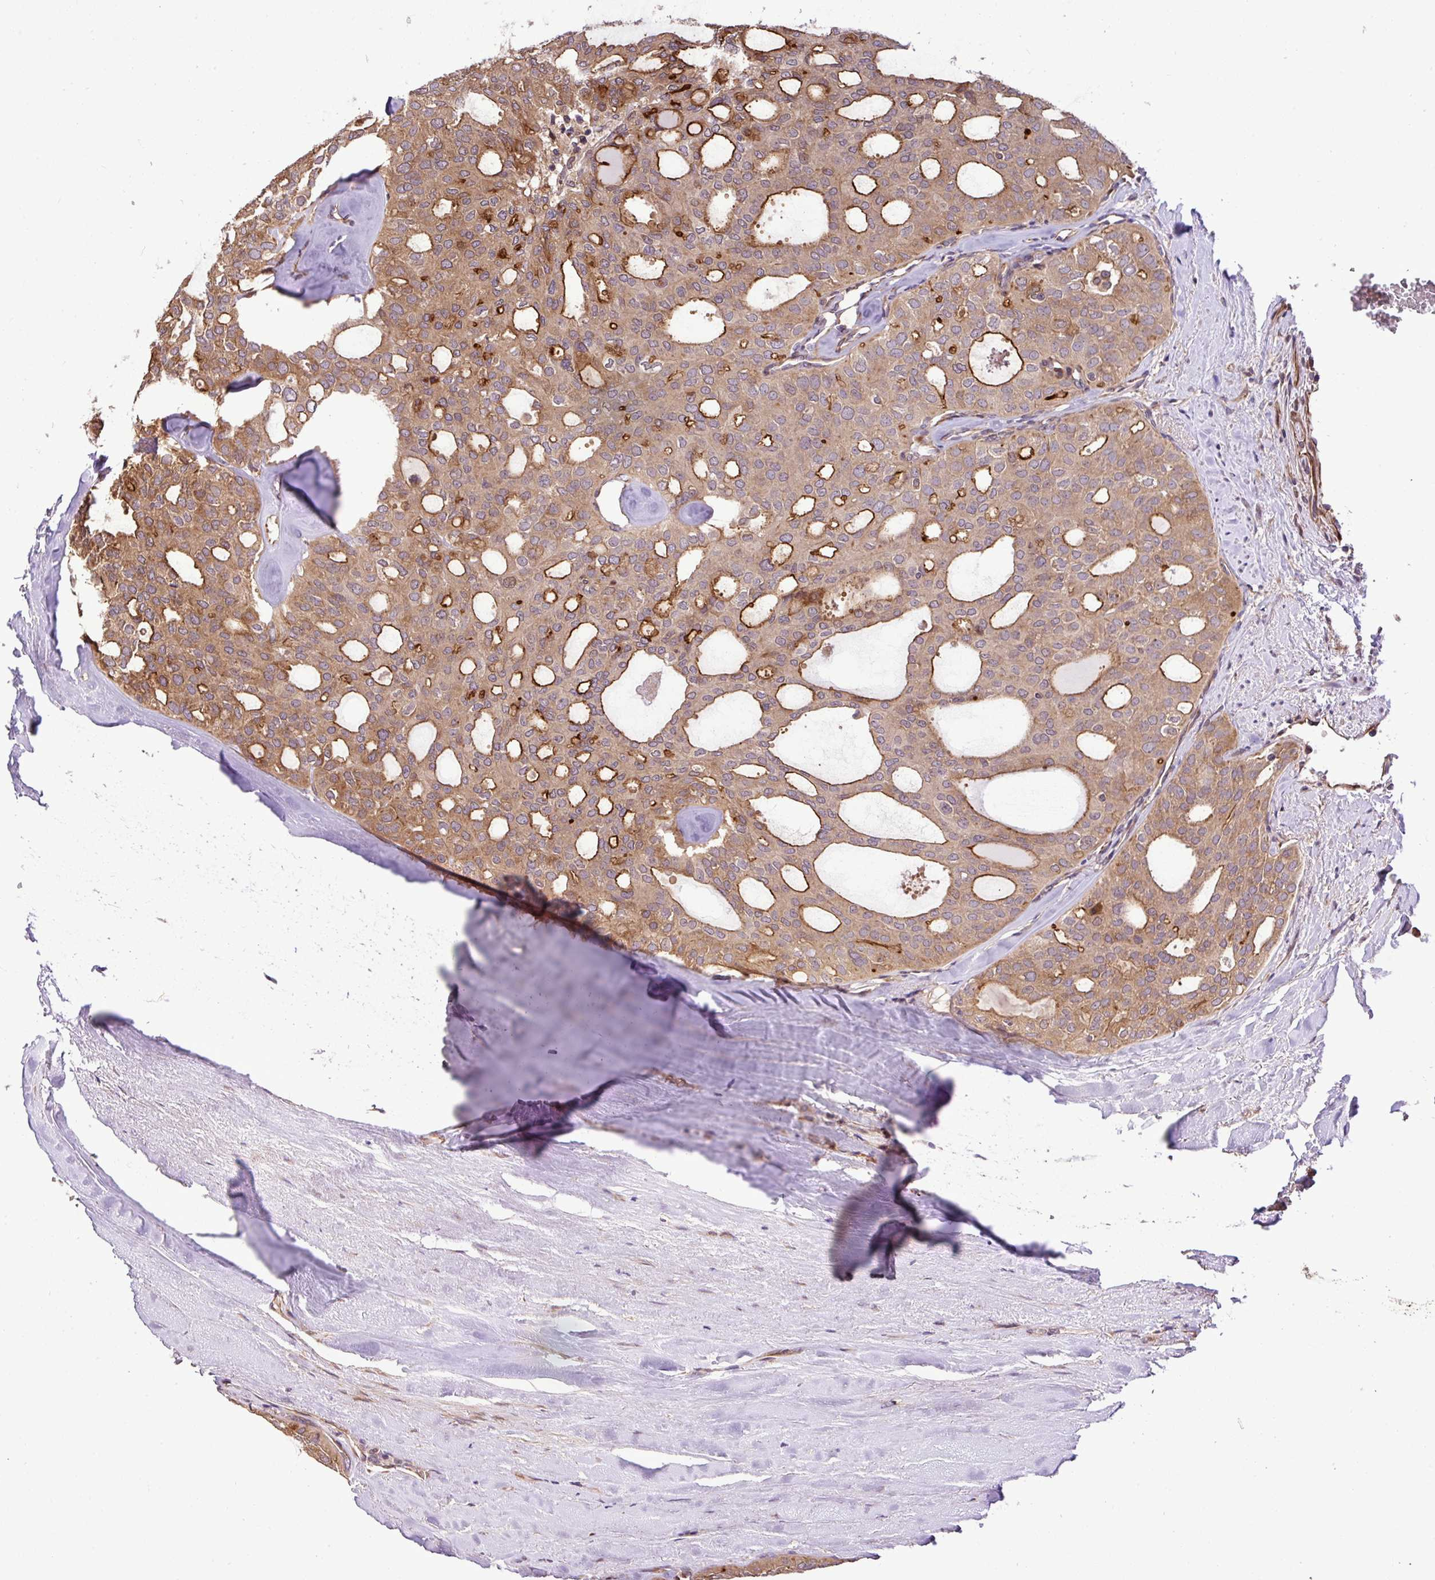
{"staining": {"intensity": "moderate", "quantity": ">75%", "location": "cytoplasmic/membranous"}, "tissue": "thyroid cancer", "cell_type": "Tumor cells", "image_type": "cancer", "snomed": [{"axis": "morphology", "description": "Follicular adenoma carcinoma, NOS"}, {"axis": "topography", "description": "Thyroid gland"}], "caption": "Immunohistochemical staining of human thyroid cancer reveals medium levels of moderate cytoplasmic/membranous positivity in approximately >75% of tumor cells. The protein is stained brown, and the nuclei are stained in blue (DAB (3,3'-diaminobenzidine) IHC with brightfield microscopy, high magnification).", "gene": "DLGAP4", "patient": {"sex": "male", "age": 75}}